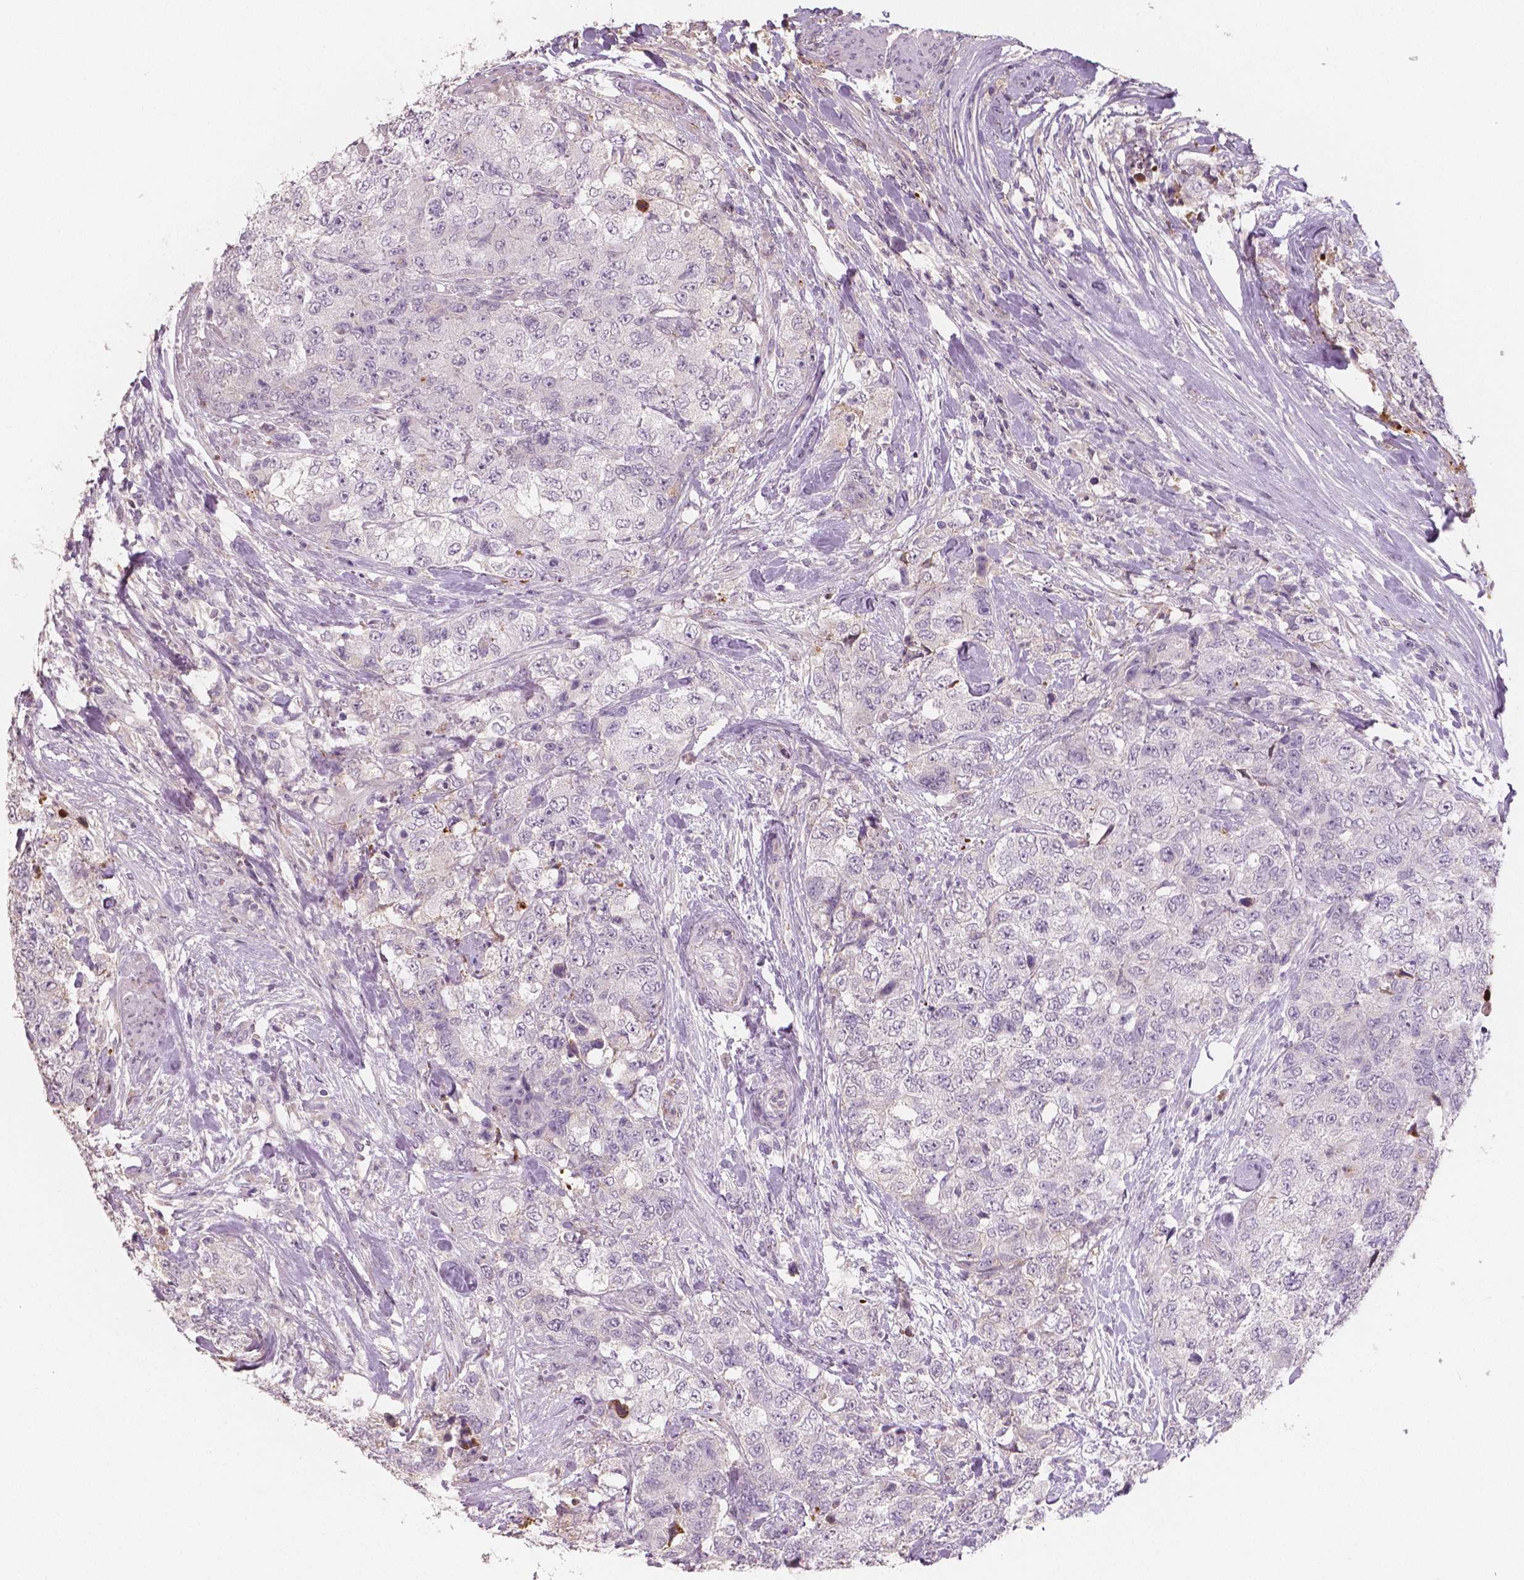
{"staining": {"intensity": "negative", "quantity": "none", "location": "none"}, "tissue": "urothelial cancer", "cell_type": "Tumor cells", "image_type": "cancer", "snomed": [{"axis": "morphology", "description": "Urothelial carcinoma, High grade"}, {"axis": "topography", "description": "Urinary bladder"}], "caption": "IHC histopathology image of urothelial cancer stained for a protein (brown), which demonstrates no positivity in tumor cells. The staining is performed using DAB (3,3'-diaminobenzidine) brown chromogen with nuclei counter-stained in using hematoxylin.", "gene": "APOA4", "patient": {"sex": "female", "age": 78}}